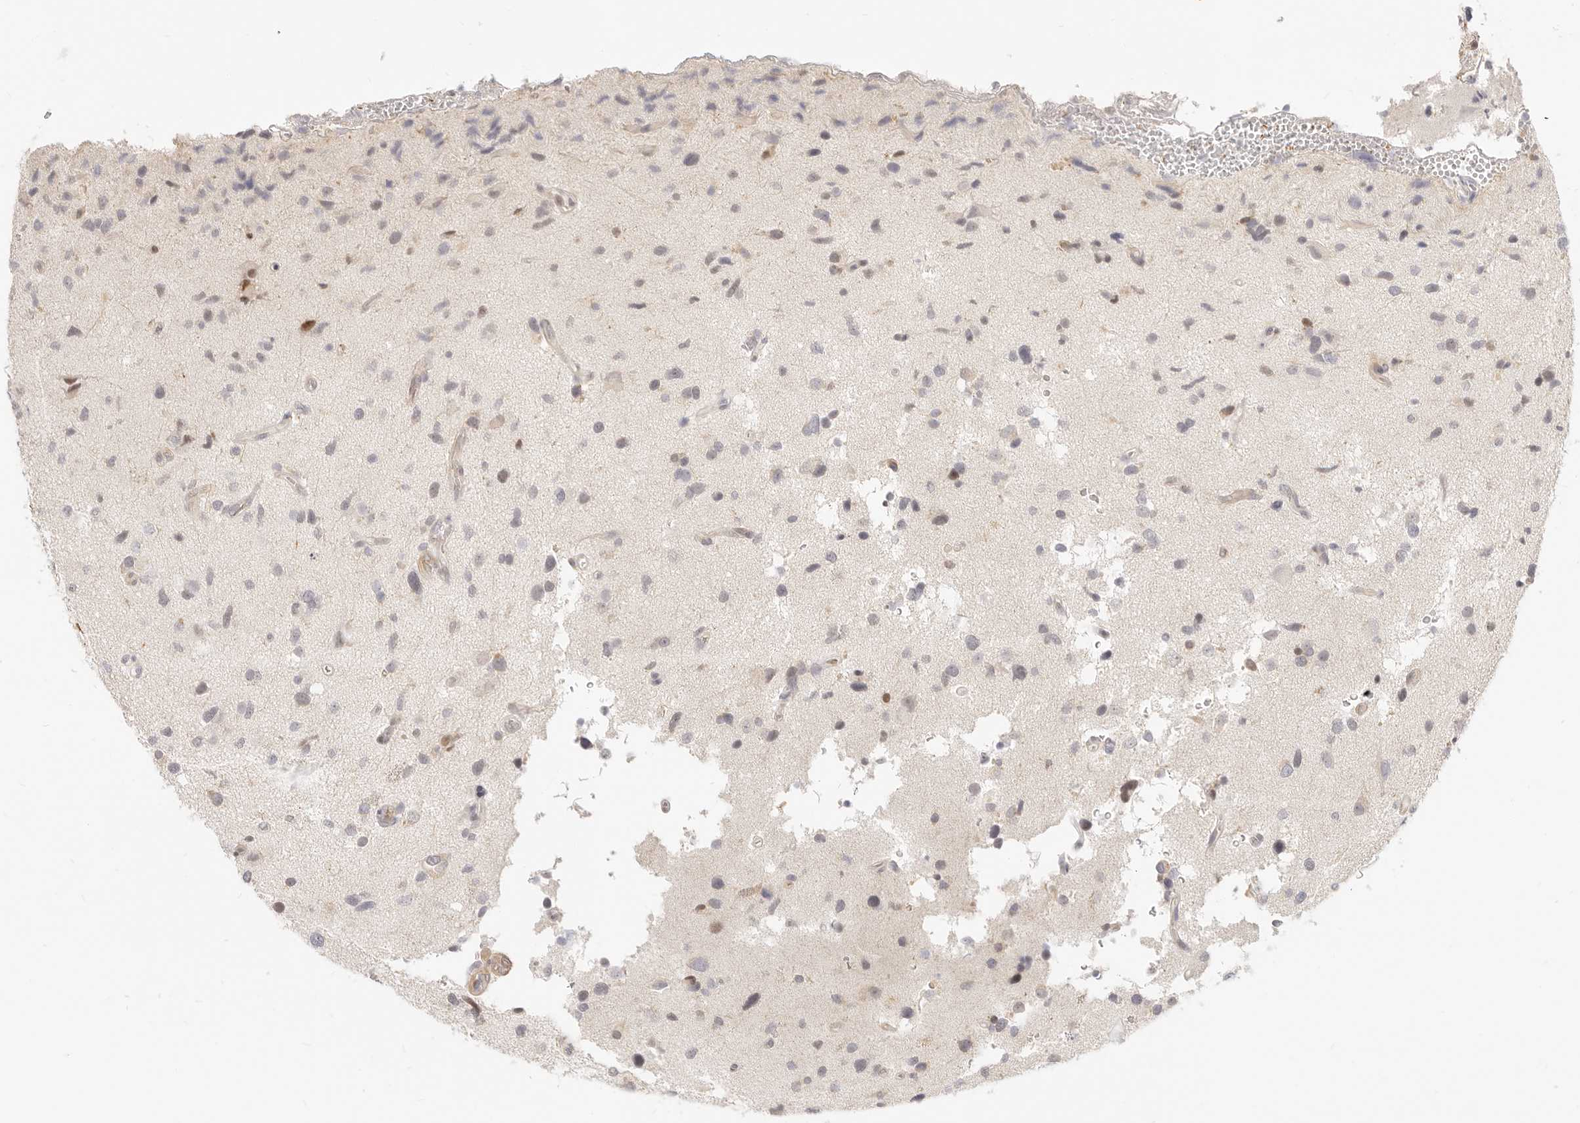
{"staining": {"intensity": "negative", "quantity": "none", "location": "none"}, "tissue": "glioma", "cell_type": "Tumor cells", "image_type": "cancer", "snomed": [{"axis": "morphology", "description": "Glioma, malignant, High grade"}, {"axis": "topography", "description": "Brain"}], "caption": "Glioma stained for a protein using IHC shows no positivity tumor cells.", "gene": "LTB4R2", "patient": {"sex": "male", "age": 33}}